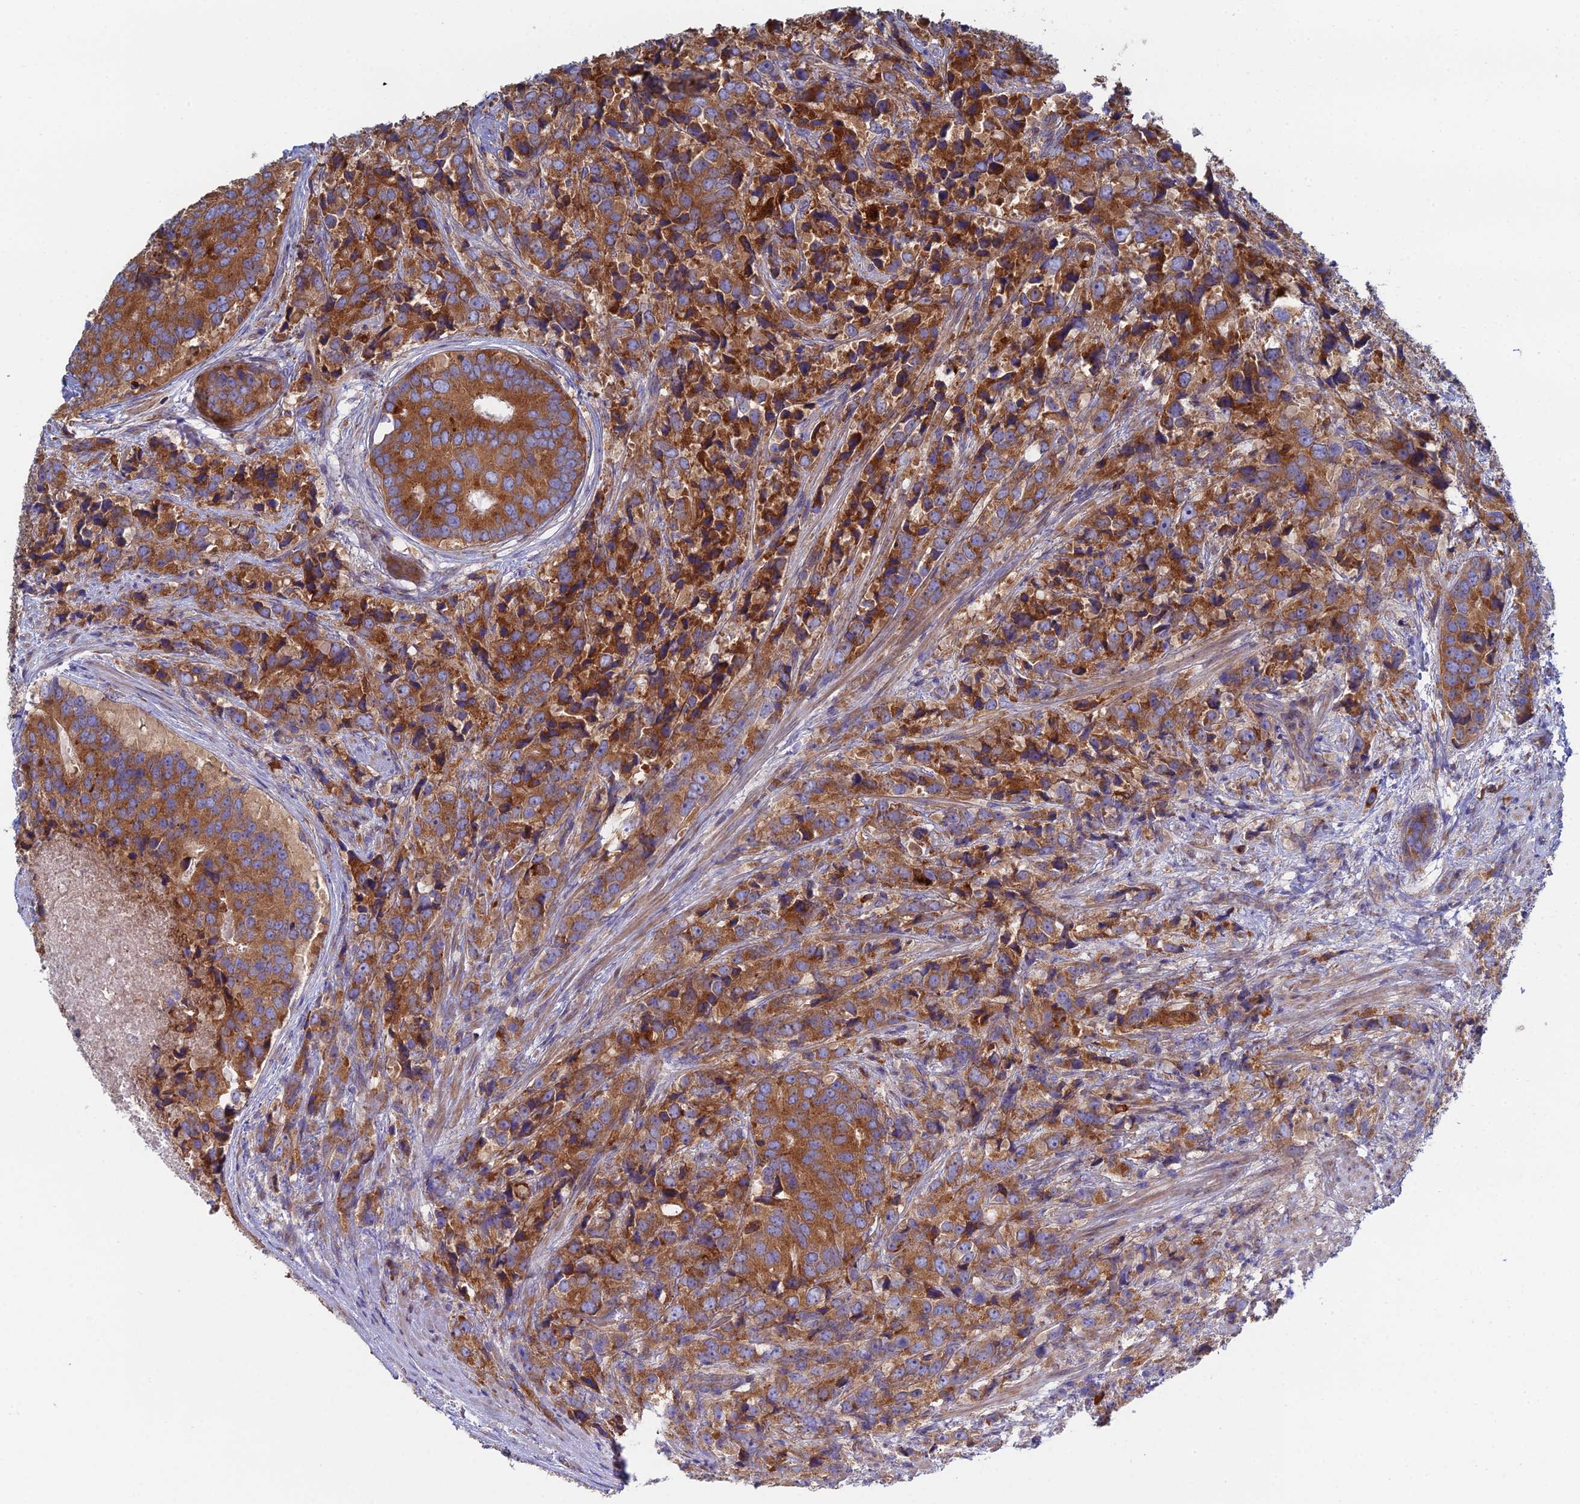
{"staining": {"intensity": "moderate", "quantity": ">75%", "location": "cytoplasmic/membranous"}, "tissue": "prostate cancer", "cell_type": "Tumor cells", "image_type": "cancer", "snomed": [{"axis": "morphology", "description": "Adenocarcinoma, High grade"}, {"axis": "topography", "description": "Prostate"}], "caption": "Human prostate high-grade adenocarcinoma stained with a protein marker demonstrates moderate staining in tumor cells.", "gene": "CLCN3", "patient": {"sex": "male", "age": 62}}